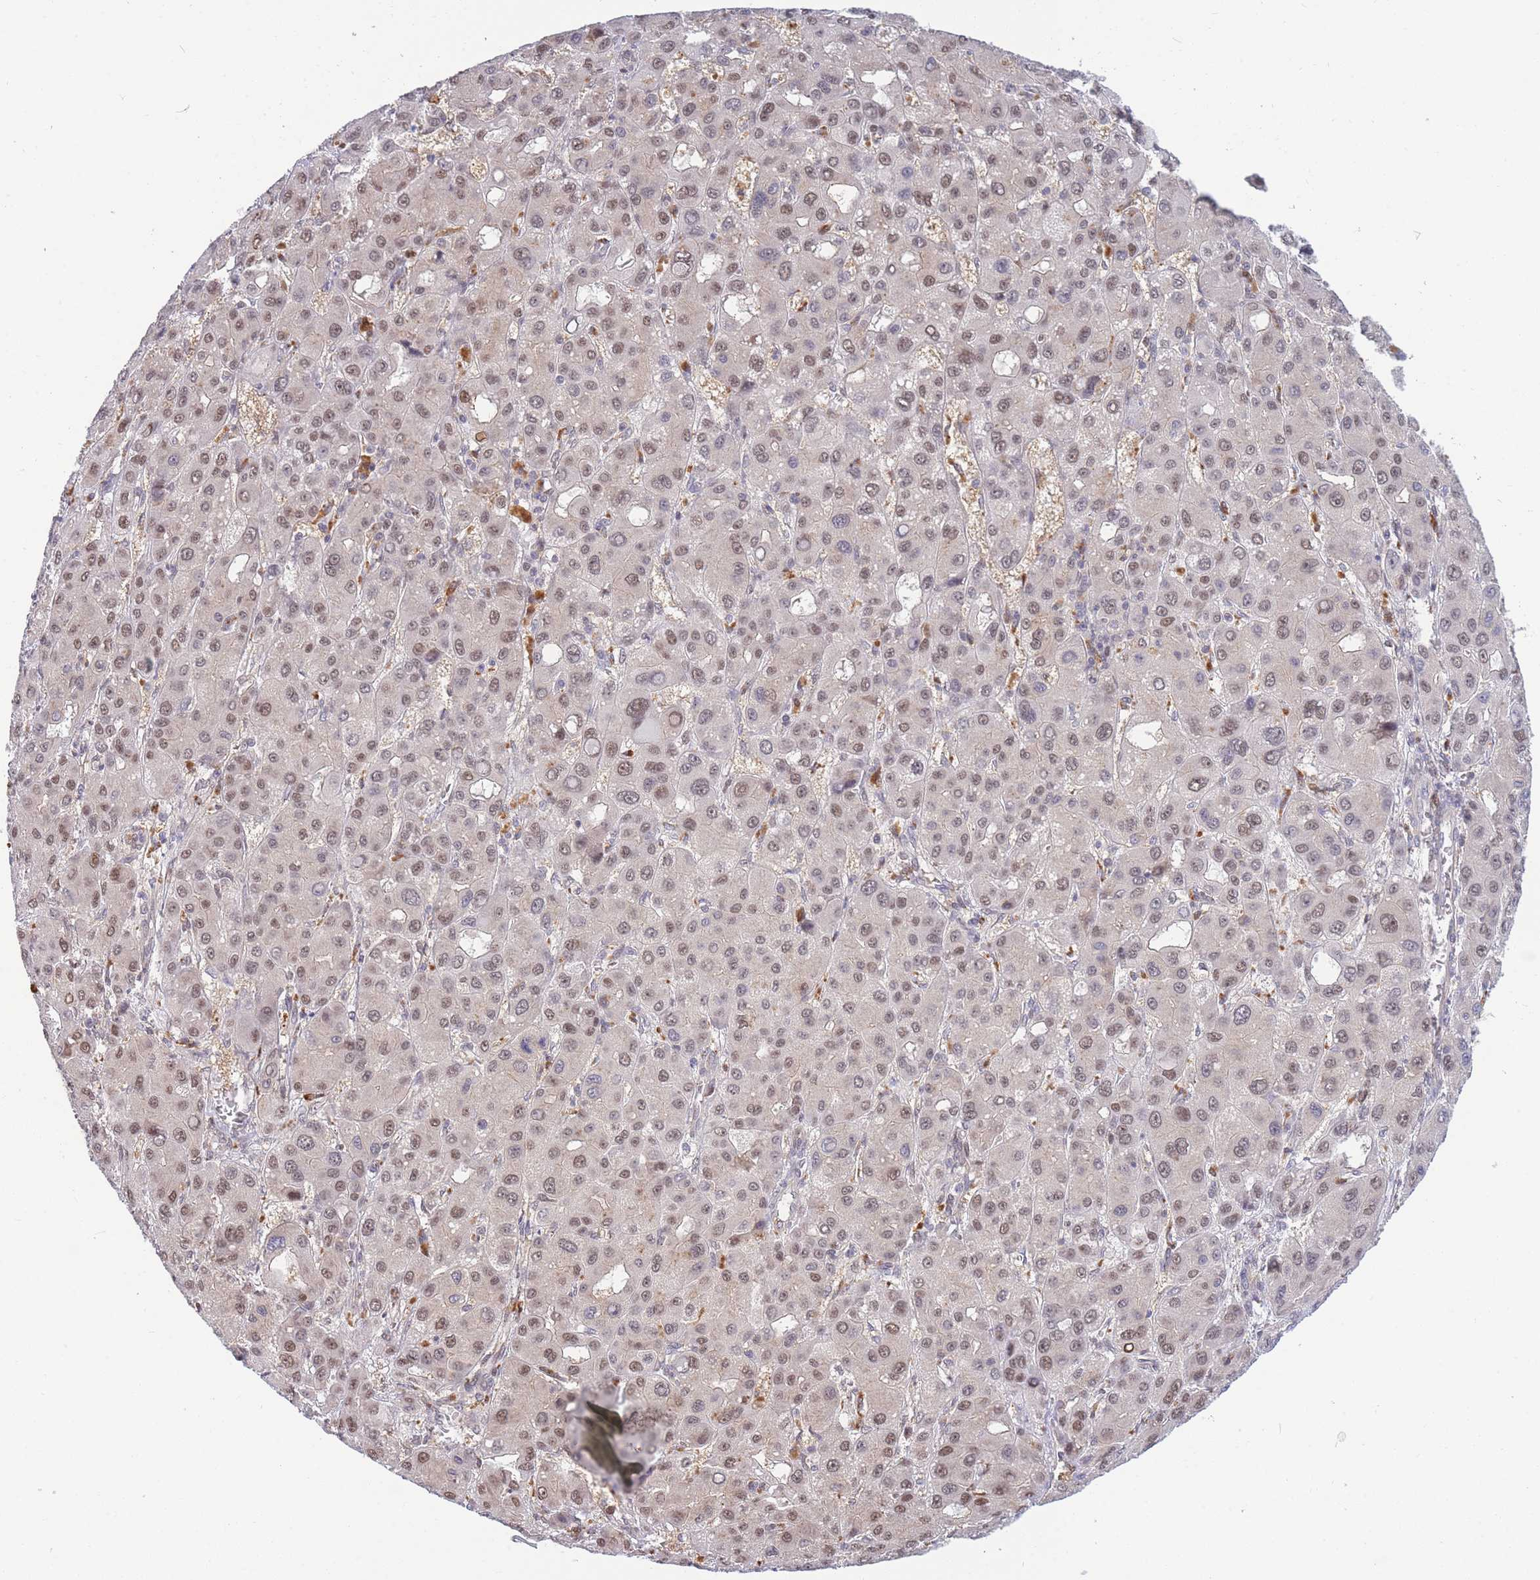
{"staining": {"intensity": "moderate", "quantity": "25%-75%", "location": "nuclear"}, "tissue": "liver cancer", "cell_type": "Tumor cells", "image_type": "cancer", "snomed": [{"axis": "morphology", "description": "Carcinoma, Hepatocellular, NOS"}, {"axis": "topography", "description": "Liver"}], "caption": "Immunohistochemistry staining of liver hepatocellular carcinoma, which displays medium levels of moderate nuclear expression in about 25%-75% of tumor cells indicating moderate nuclear protein positivity. The staining was performed using DAB (brown) for protein detection and nuclei were counterstained in hematoxylin (blue).", "gene": "CRACD", "patient": {"sex": "male", "age": 55}}